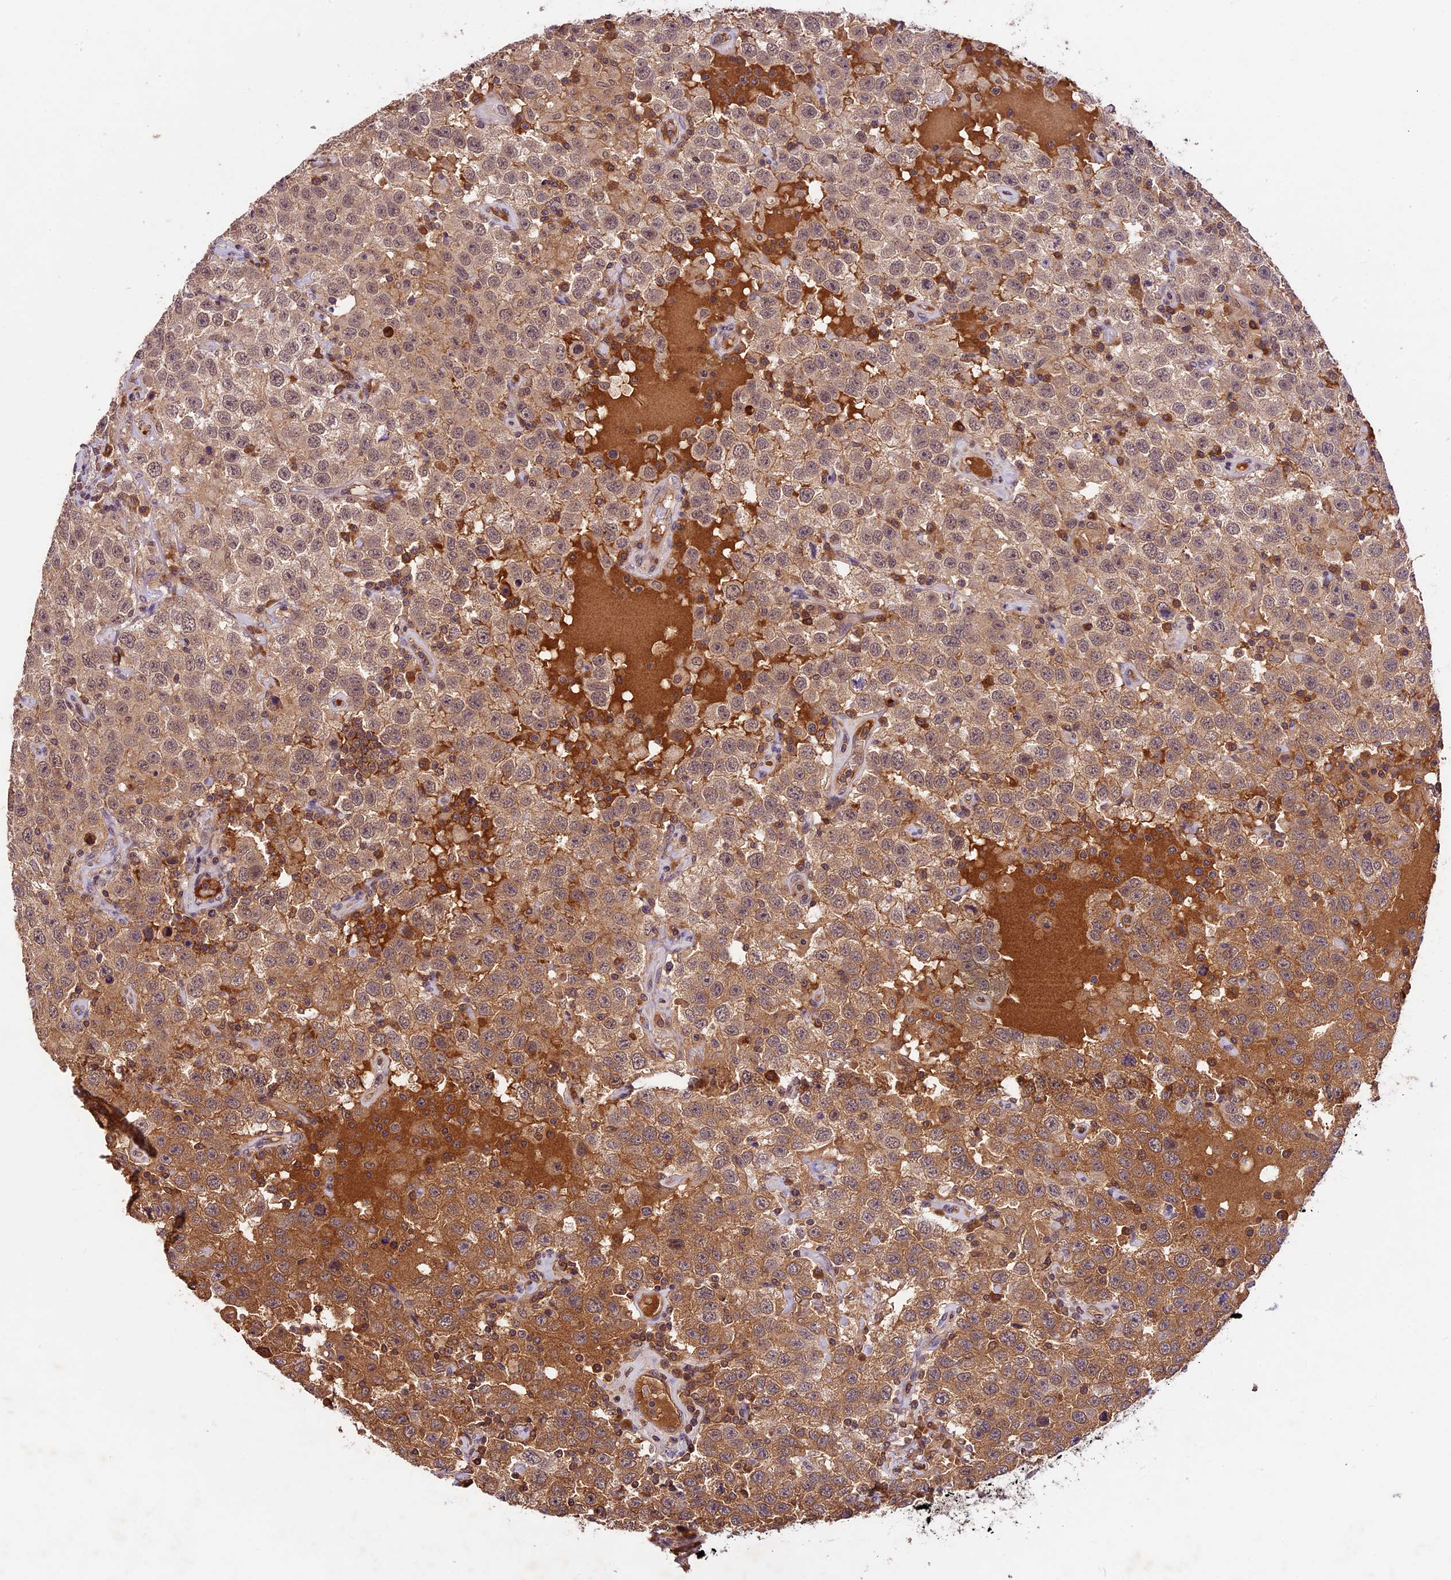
{"staining": {"intensity": "moderate", "quantity": ">75%", "location": "cytoplasmic/membranous"}, "tissue": "testis cancer", "cell_type": "Tumor cells", "image_type": "cancer", "snomed": [{"axis": "morphology", "description": "Seminoma, NOS"}, {"axis": "topography", "description": "Testis"}], "caption": "Human testis seminoma stained with a protein marker shows moderate staining in tumor cells.", "gene": "ATP10A", "patient": {"sex": "male", "age": 41}}